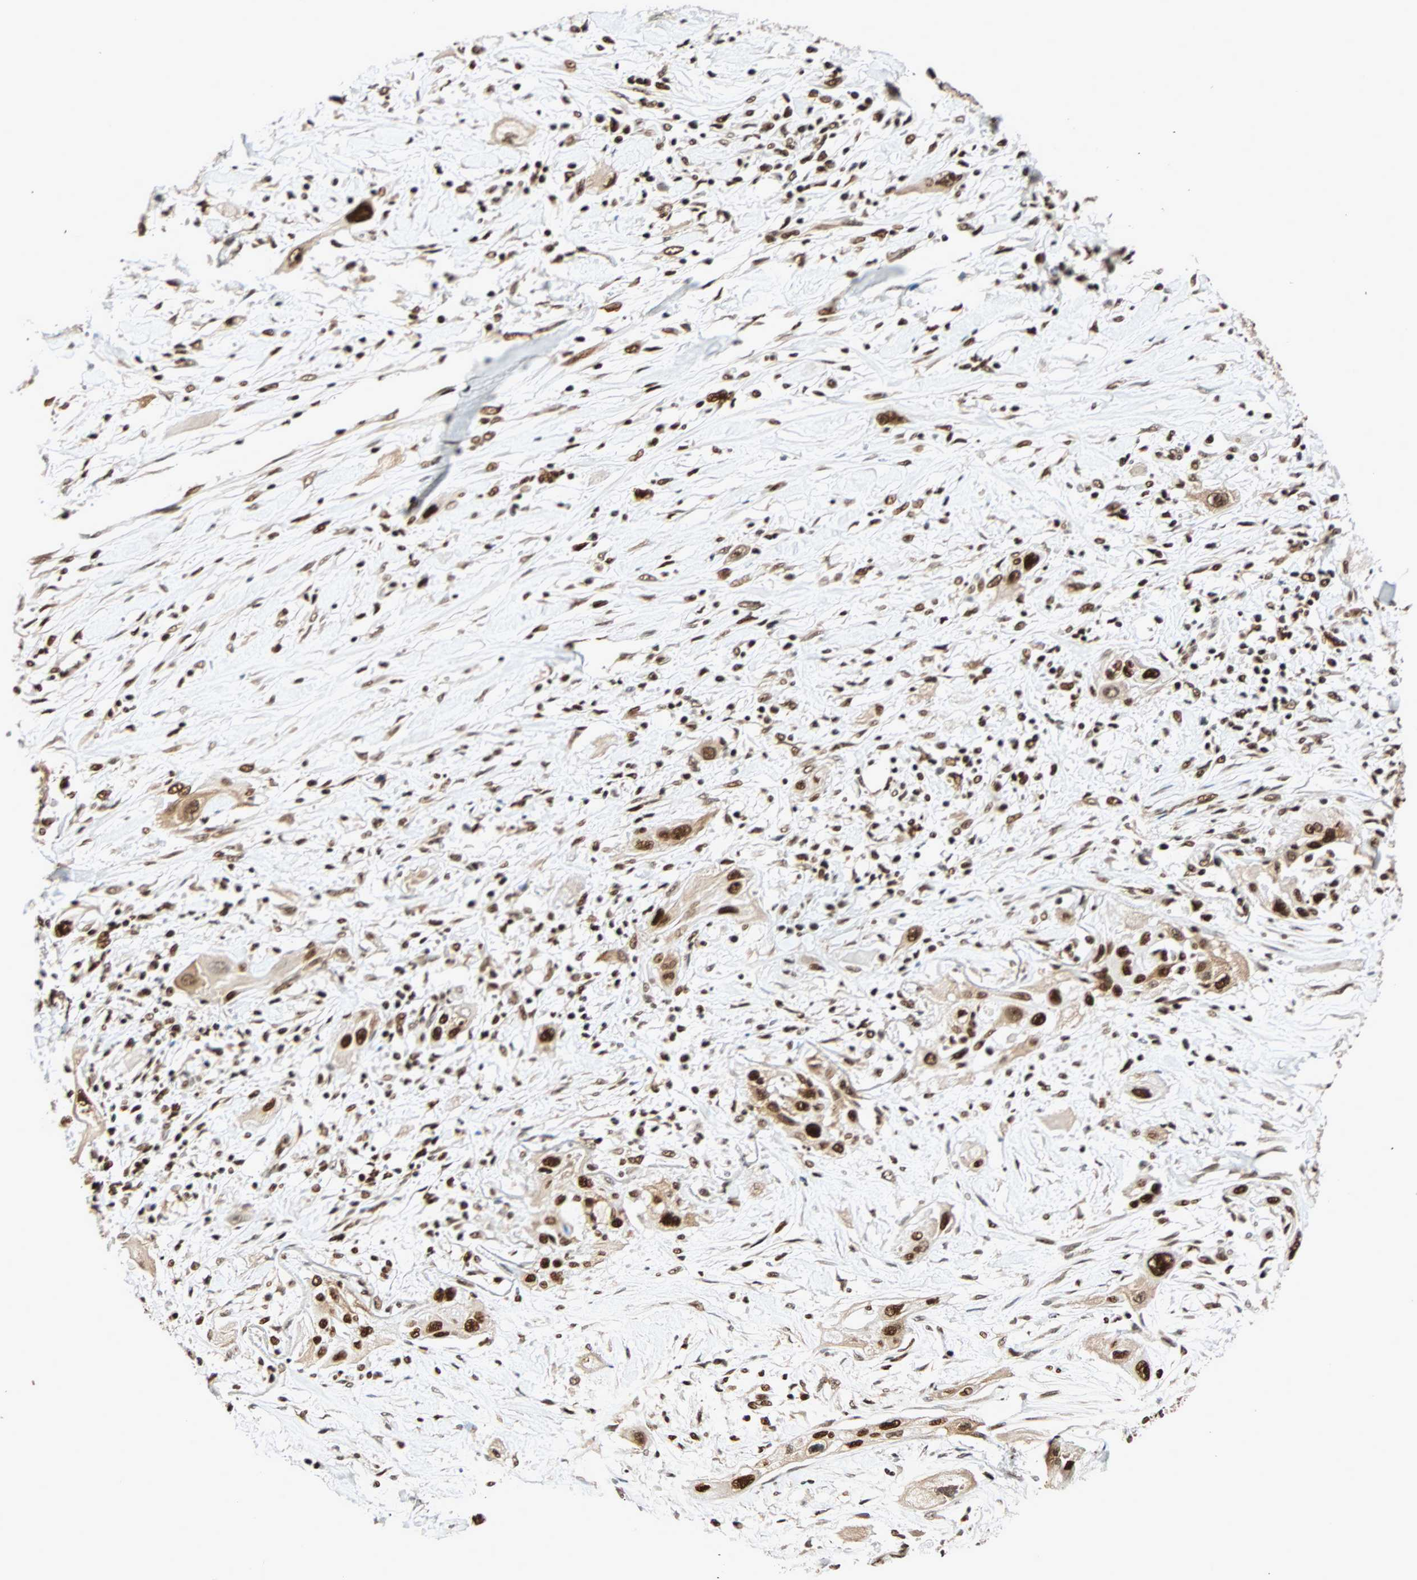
{"staining": {"intensity": "strong", "quantity": ">75%", "location": "nuclear"}, "tissue": "lung cancer", "cell_type": "Tumor cells", "image_type": "cancer", "snomed": [{"axis": "morphology", "description": "Squamous cell carcinoma, NOS"}, {"axis": "topography", "description": "Lung"}], "caption": "Lung cancer (squamous cell carcinoma) stained for a protein displays strong nuclear positivity in tumor cells.", "gene": "CDK12", "patient": {"sex": "female", "age": 47}}